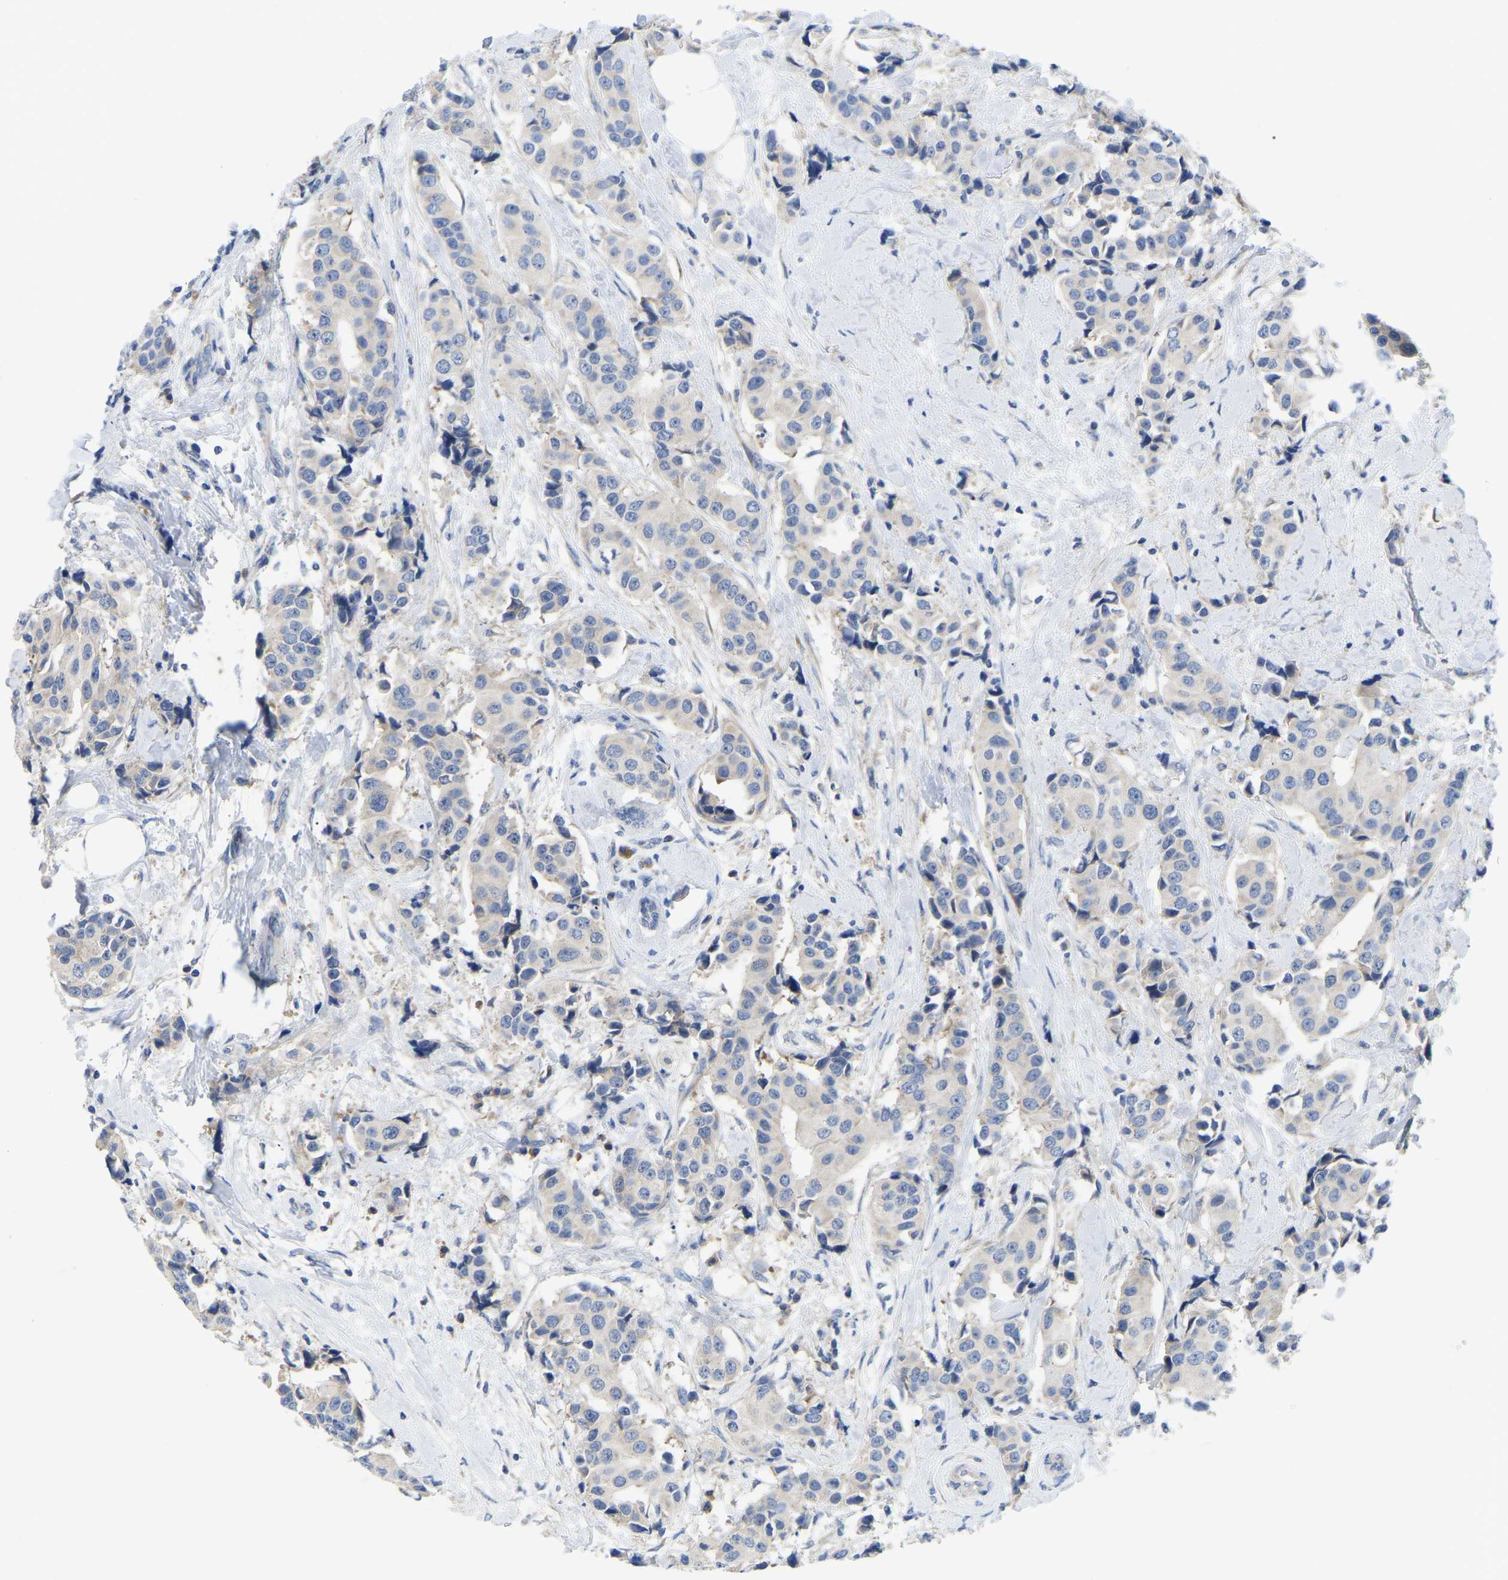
{"staining": {"intensity": "negative", "quantity": "none", "location": "none"}, "tissue": "breast cancer", "cell_type": "Tumor cells", "image_type": "cancer", "snomed": [{"axis": "morphology", "description": "Normal tissue, NOS"}, {"axis": "morphology", "description": "Duct carcinoma"}, {"axis": "topography", "description": "Breast"}], "caption": "Tumor cells show no significant protein staining in intraductal carcinoma (breast).", "gene": "ABCA10", "patient": {"sex": "female", "age": 39}}